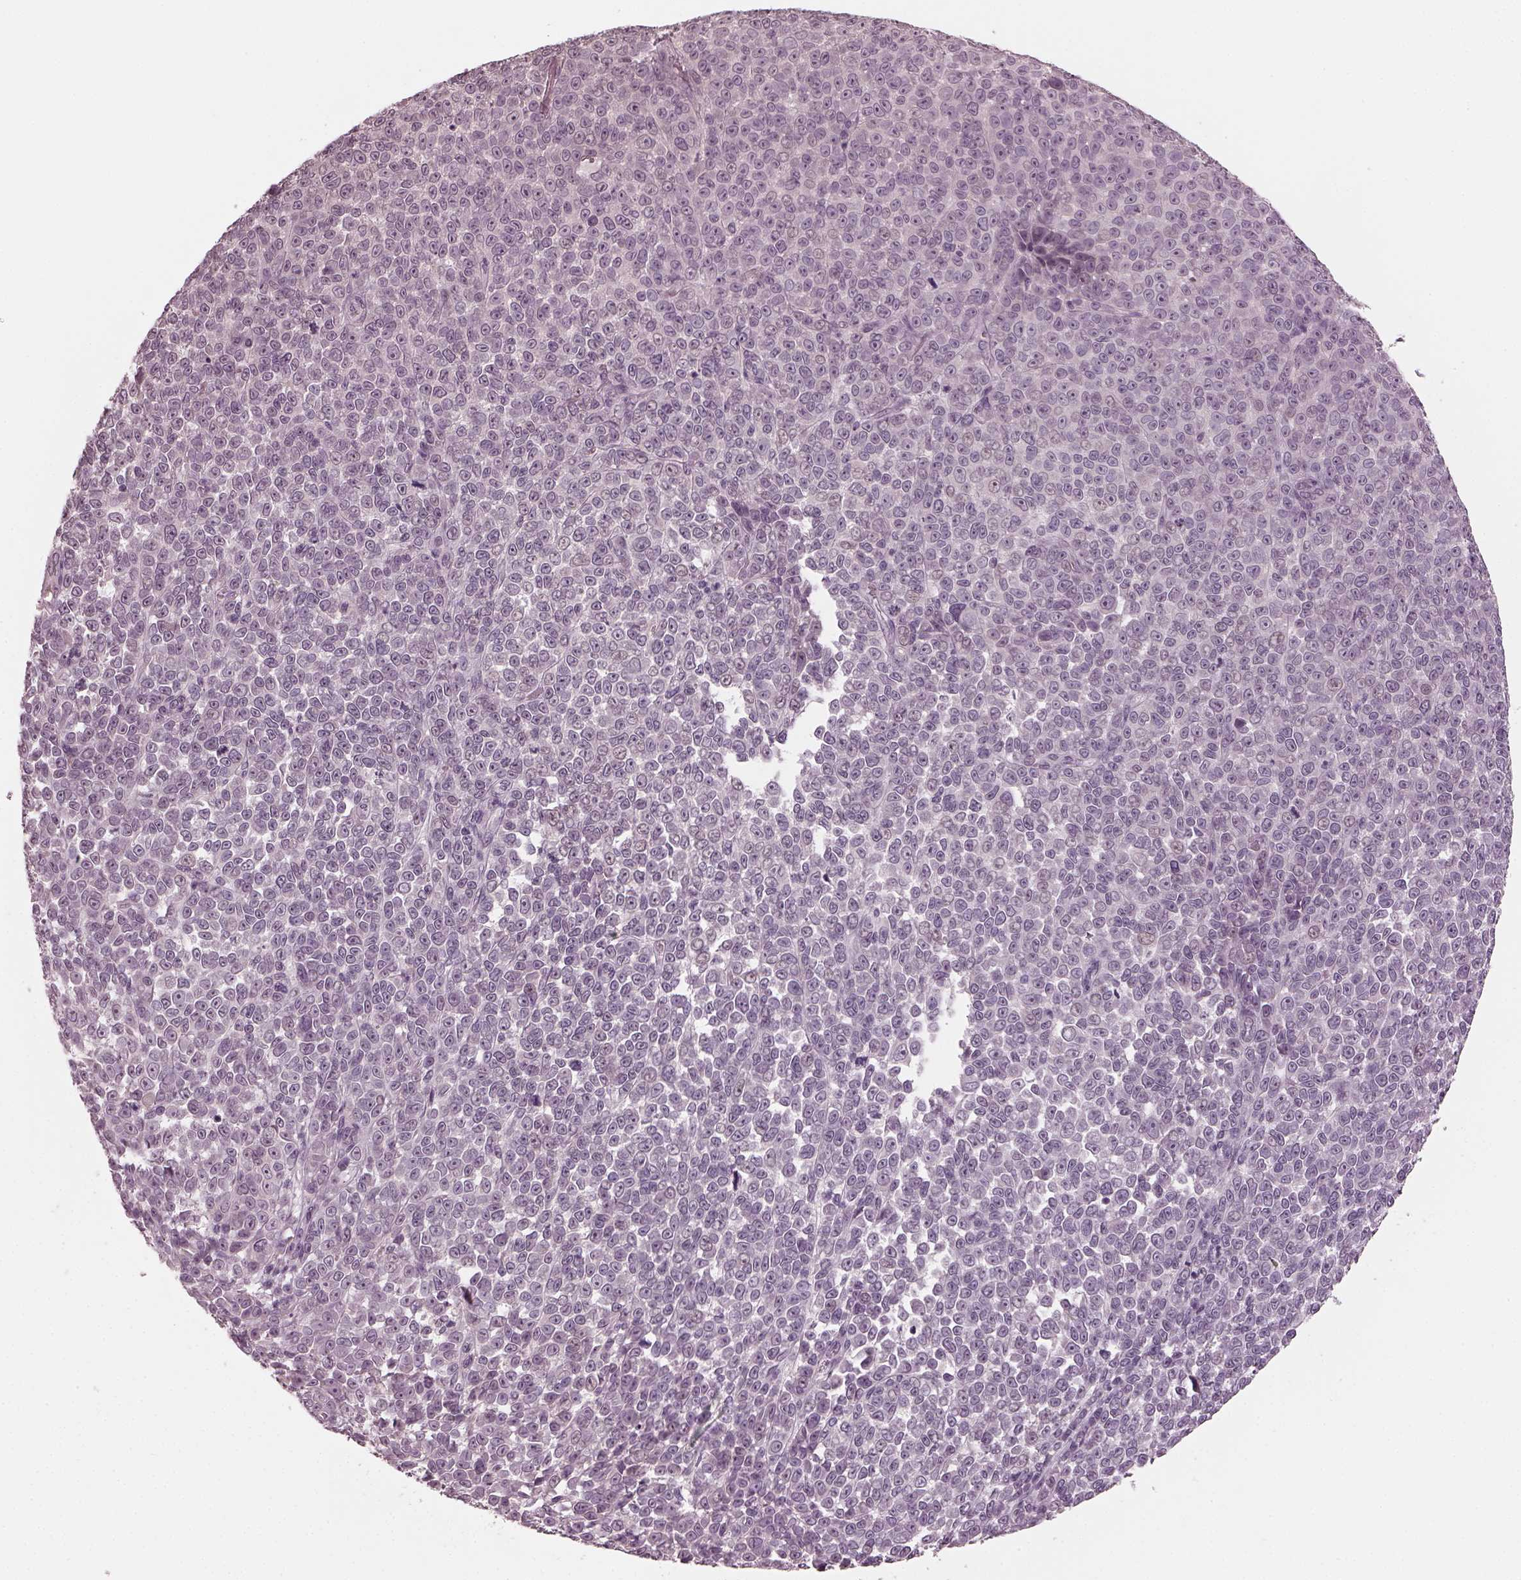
{"staining": {"intensity": "negative", "quantity": "none", "location": "none"}, "tissue": "melanoma", "cell_type": "Tumor cells", "image_type": "cancer", "snomed": [{"axis": "morphology", "description": "Malignant melanoma, NOS"}, {"axis": "topography", "description": "Skin"}], "caption": "Immunohistochemistry image of human malignant melanoma stained for a protein (brown), which shows no staining in tumor cells.", "gene": "RCVRN", "patient": {"sex": "female", "age": 95}}